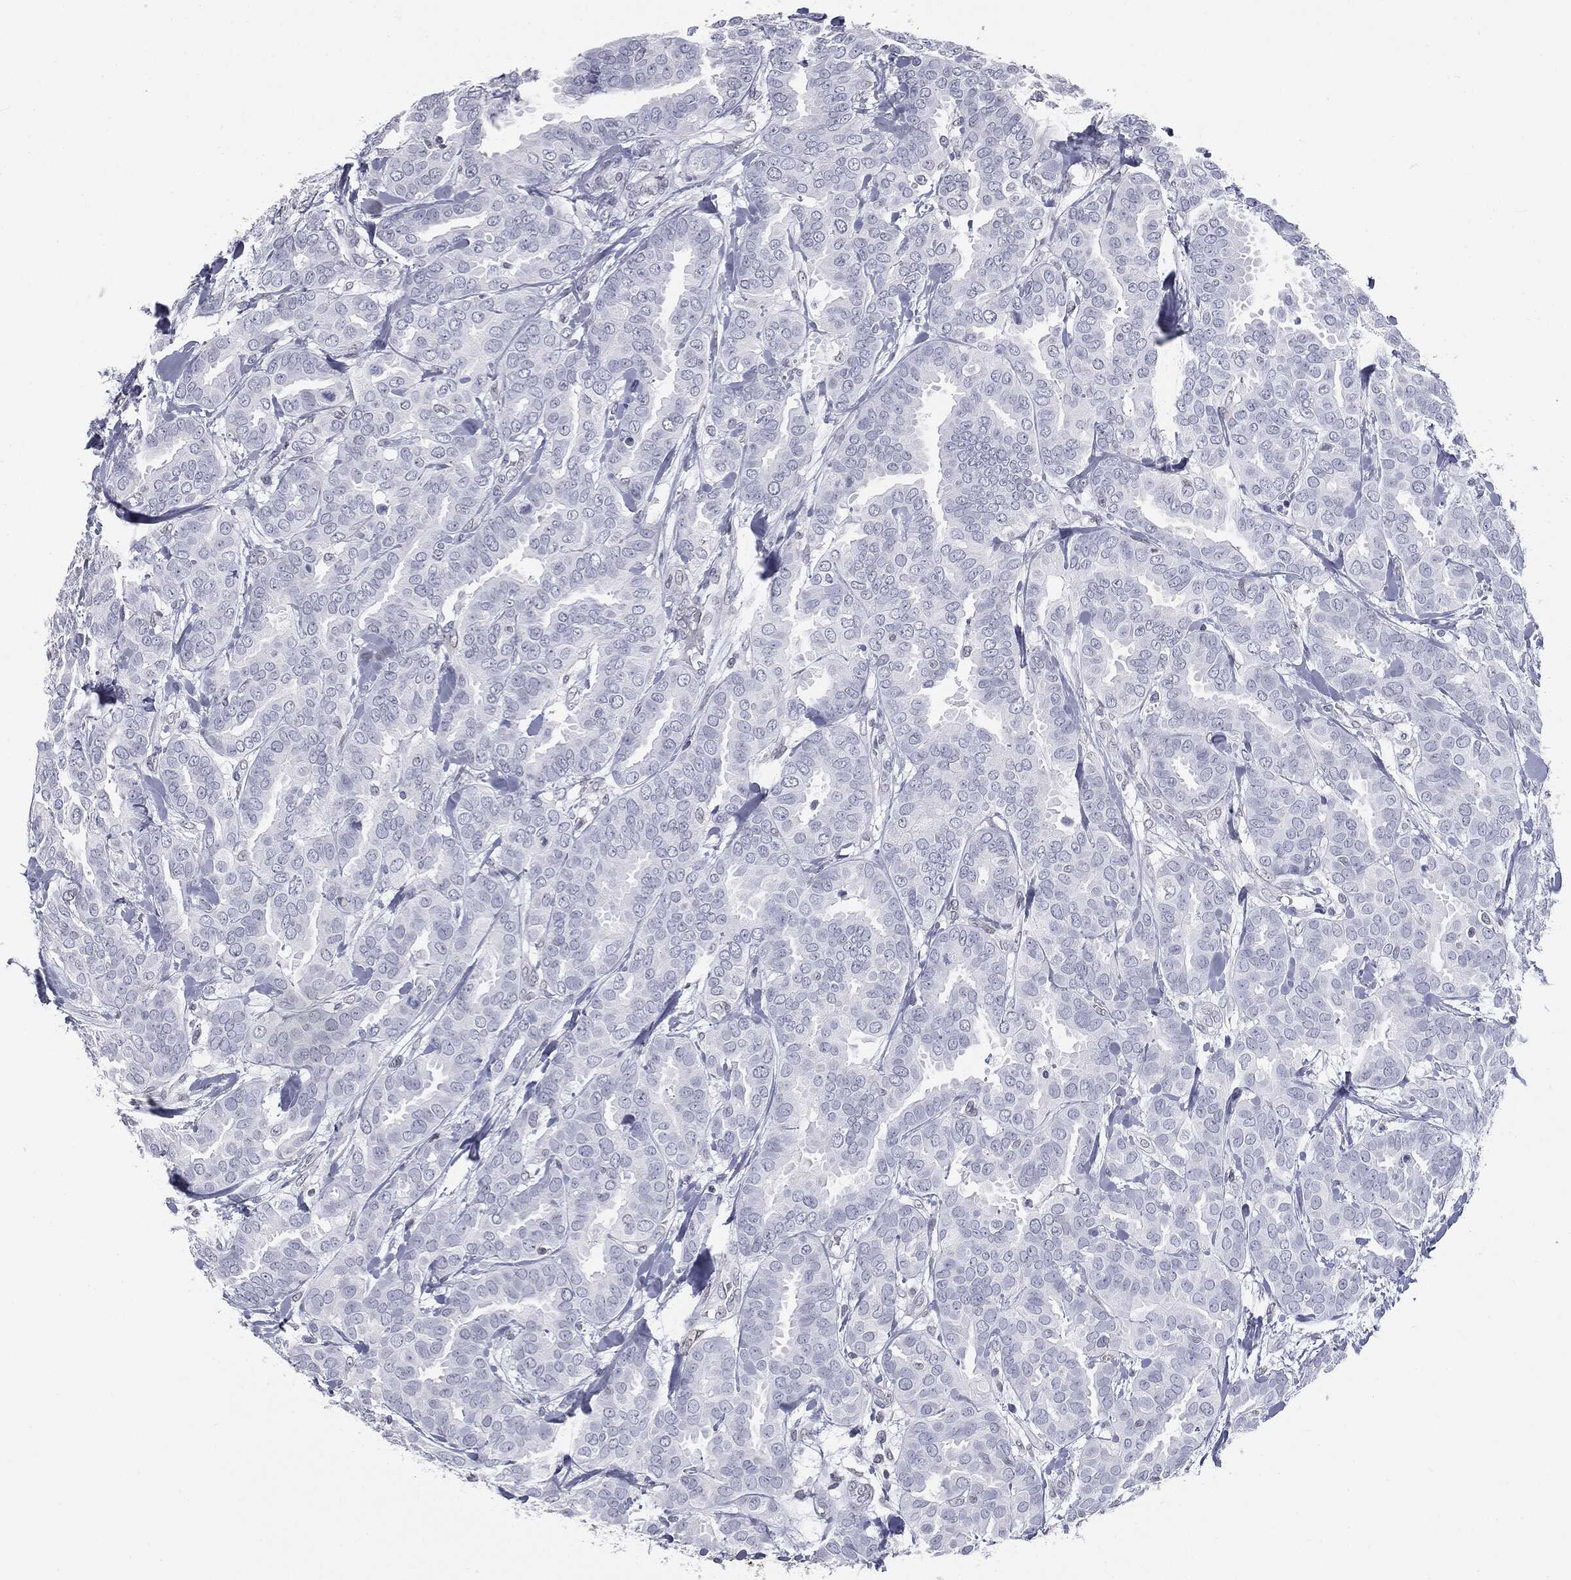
{"staining": {"intensity": "negative", "quantity": "none", "location": "none"}, "tissue": "breast cancer", "cell_type": "Tumor cells", "image_type": "cancer", "snomed": [{"axis": "morphology", "description": "Duct carcinoma"}, {"axis": "topography", "description": "Breast"}], "caption": "Immunohistochemical staining of breast invasive ductal carcinoma shows no significant staining in tumor cells.", "gene": "ALDOB", "patient": {"sex": "female", "age": 45}}